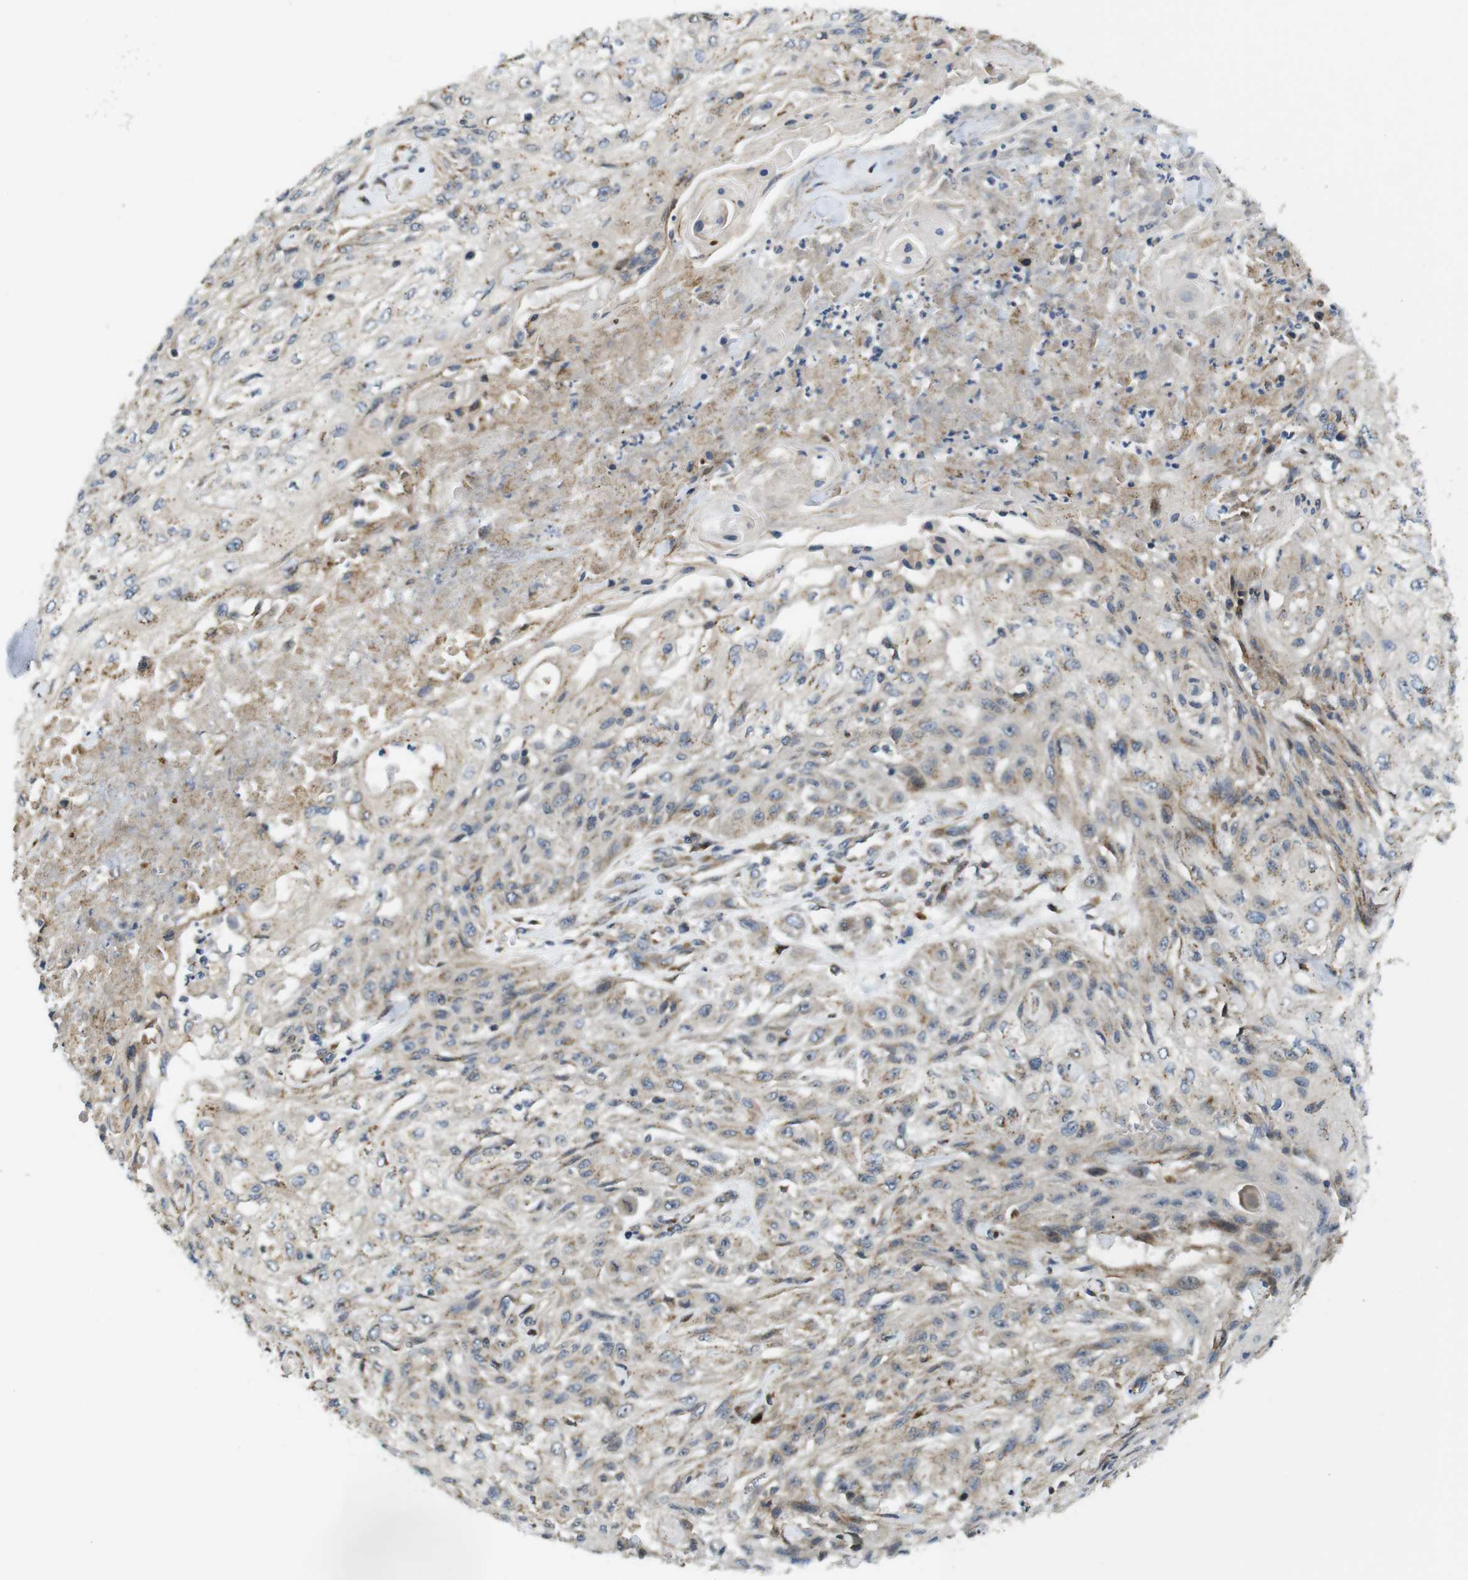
{"staining": {"intensity": "weak", "quantity": "<25%", "location": "cytoplasmic/membranous"}, "tissue": "skin cancer", "cell_type": "Tumor cells", "image_type": "cancer", "snomed": [{"axis": "morphology", "description": "Squamous cell carcinoma, NOS"}, {"axis": "topography", "description": "Skin"}], "caption": "High magnification brightfield microscopy of squamous cell carcinoma (skin) stained with DAB (3,3'-diaminobenzidine) (brown) and counterstained with hematoxylin (blue): tumor cells show no significant staining. Nuclei are stained in blue.", "gene": "TMEM143", "patient": {"sex": "male", "age": 75}}